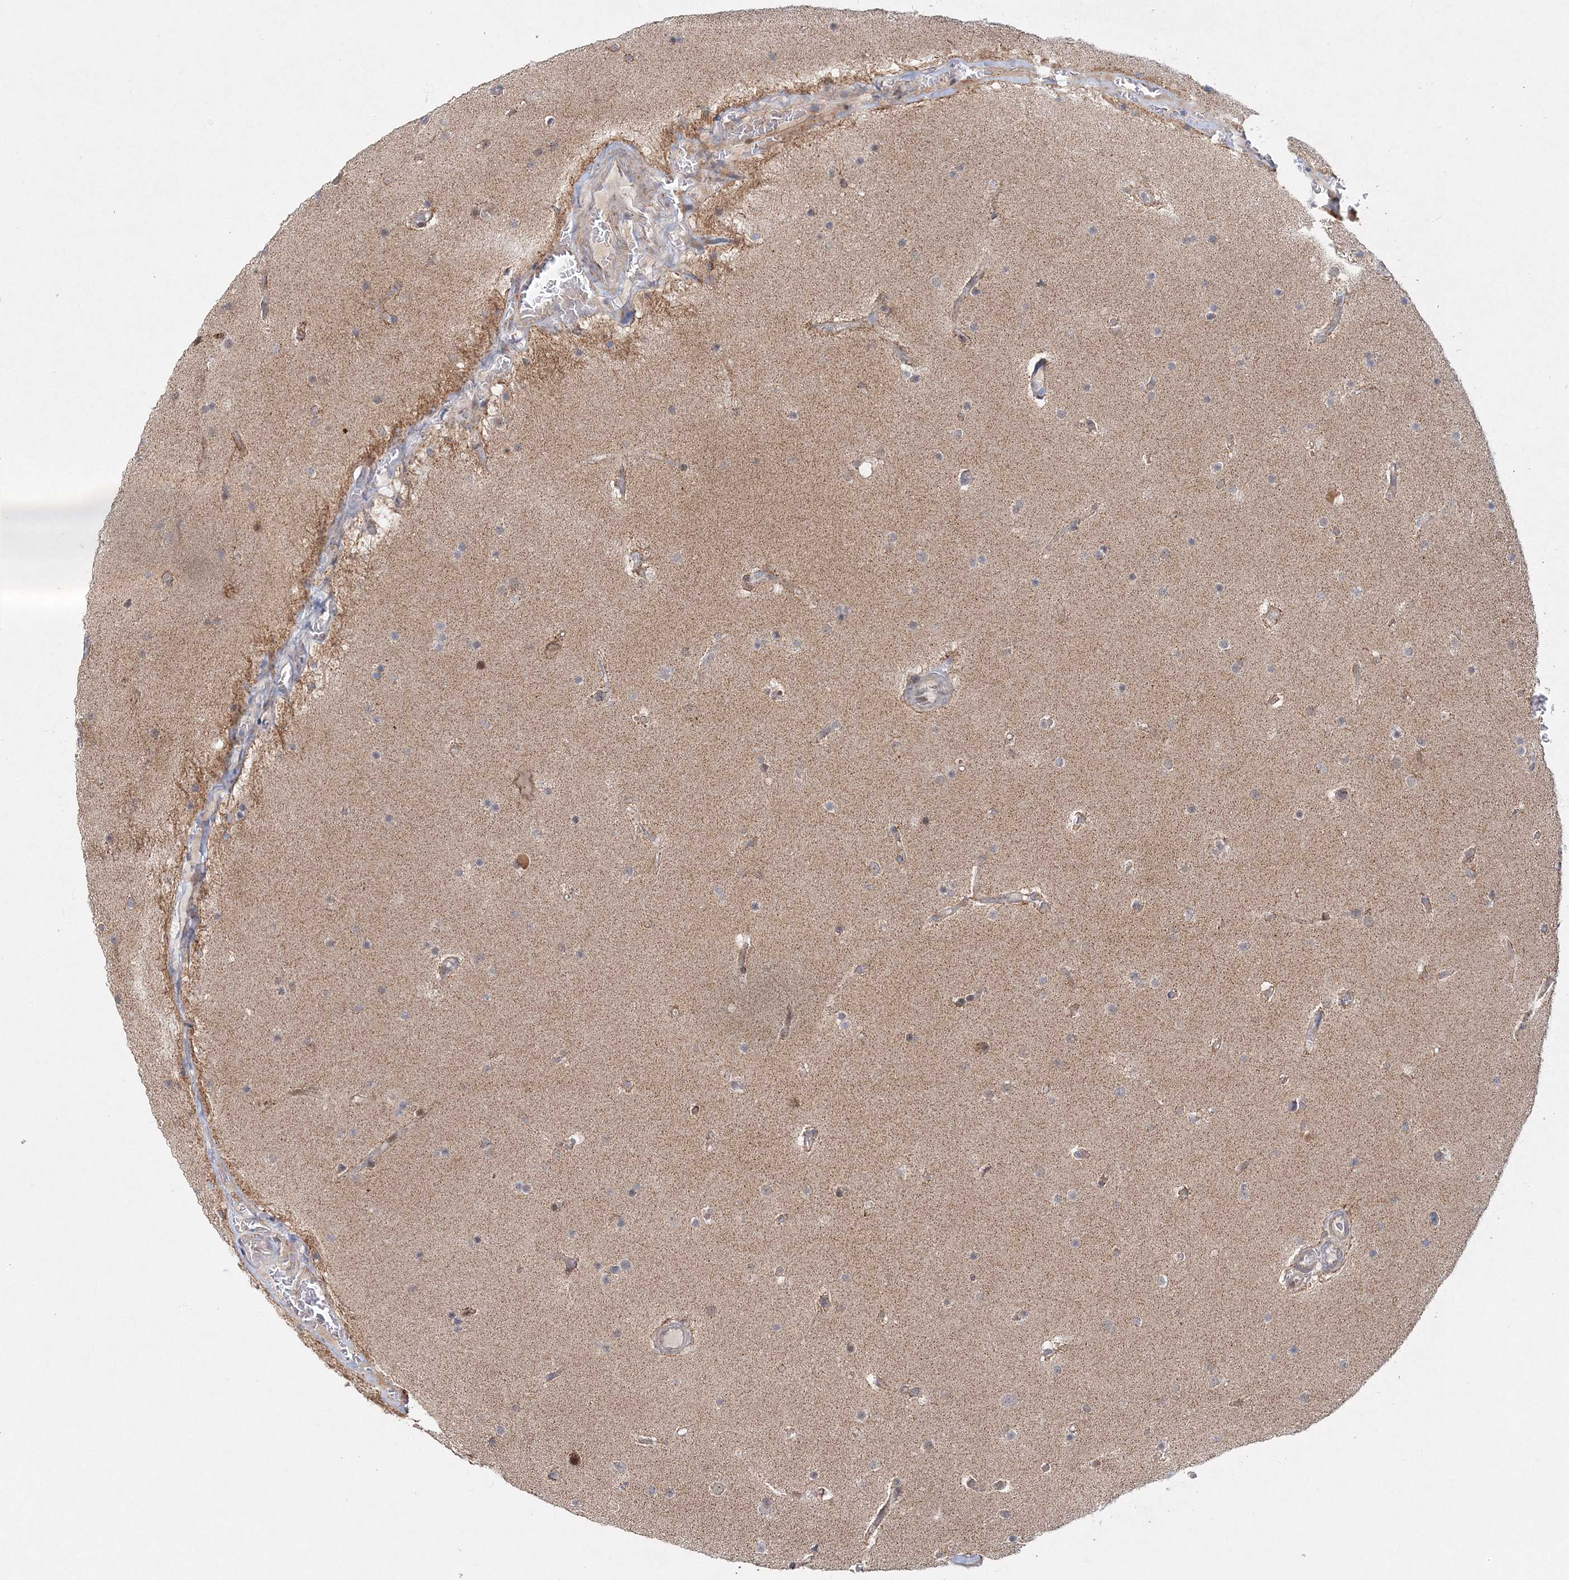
{"staining": {"intensity": "negative", "quantity": "none", "location": "none"}, "tissue": "glioma", "cell_type": "Tumor cells", "image_type": "cancer", "snomed": [{"axis": "morphology", "description": "Glioma, malignant, High grade"}, {"axis": "topography", "description": "Cerebral cortex"}], "caption": "Immunohistochemical staining of human glioma exhibits no significant staining in tumor cells. (Immunohistochemistry, brightfield microscopy, high magnification).", "gene": "RAB11FIP2", "patient": {"sex": "female", "age": 36}}